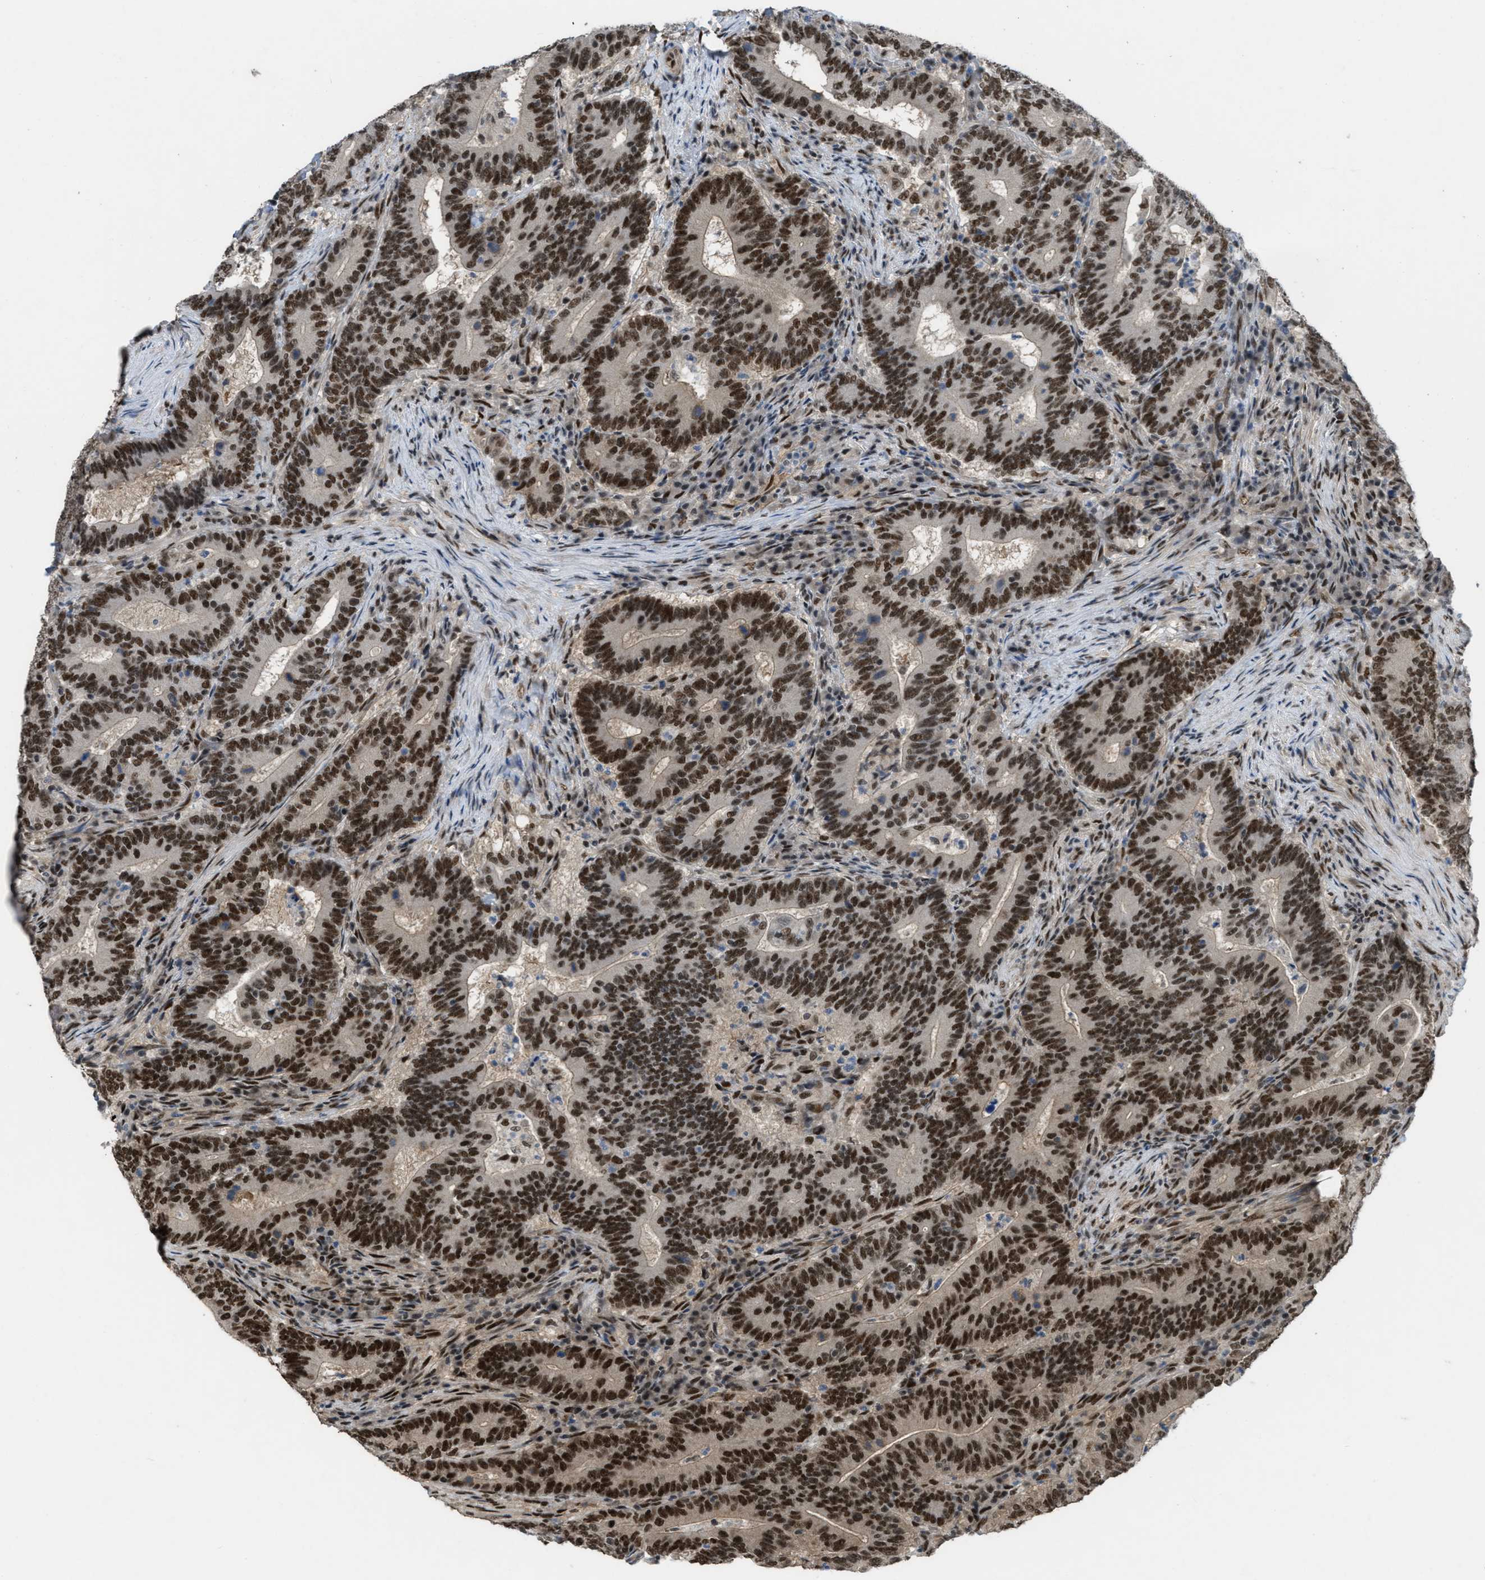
{"staining": {"intensity": "strong", "quantity": ">75%", "location": "cytoplasmic/membranous,nuclear"}, "tissue": "colorectal cancer", "cell_type": "Tumor cells", "image_type": "cancer", "snomed": [{"axis": "morphology", "description": "Adenocarcinoma, NOS"}, {"axis": "topography", "description": "Colon"}], "caption": "This micrograph displays immunohistochemistry (IHC) staining of adenocarcinoma (colorectal), with high strong cytoplasmic/membranous and nuclear positivity in about >75% of tumor cells.", "gene": "CDT1", "patient": {"sex": "female", "age": 66}}